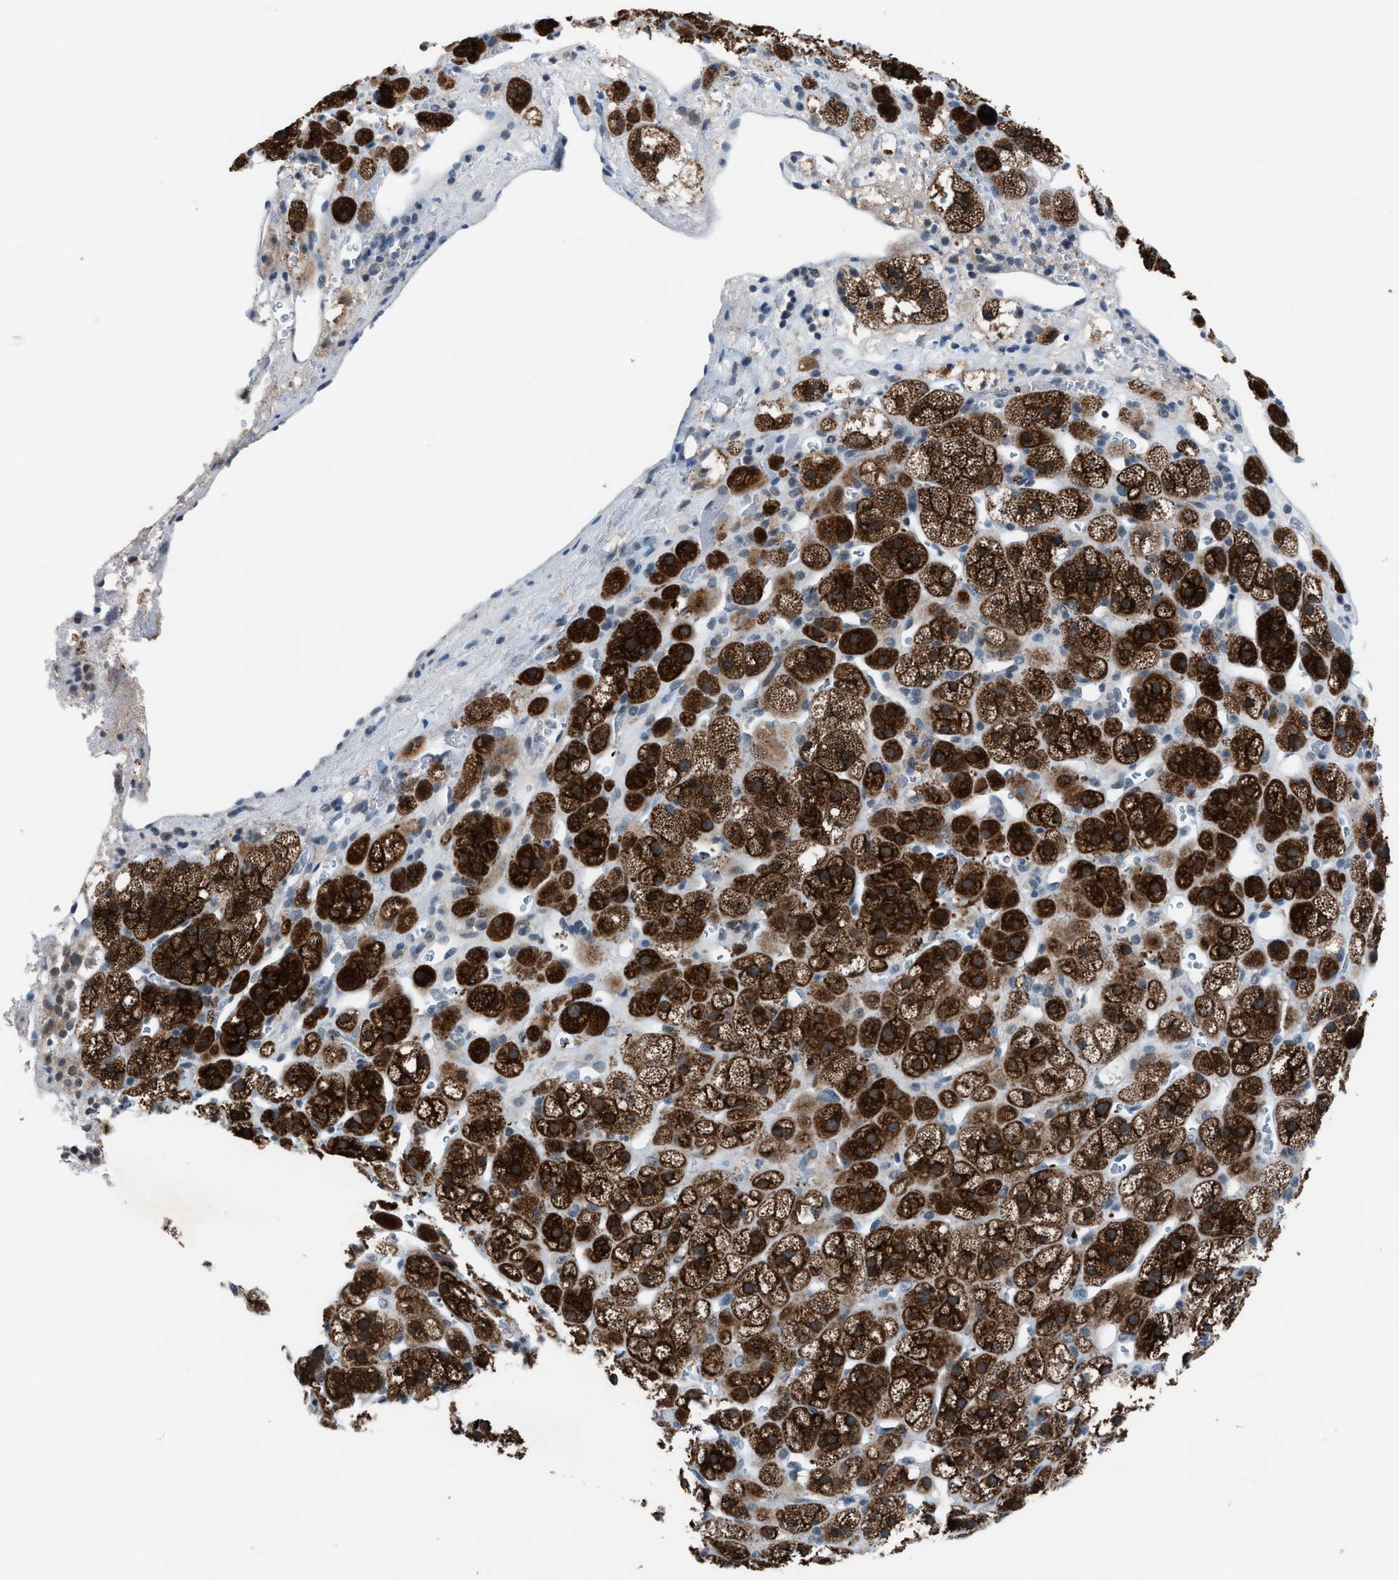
{"staining": {"intensity": "strong", "quantity": ">75%", "location": "cytoplasmic/membranous"}, "tissue": "adrenal gland", "cell_type": "Glandular cells", "image_type": "normal", "snomed": [{"axis": "morphology", "description": "Normal tissue, NOS"}, {"axis": "topography", "description": "Adrenal gland"}], "caption": "Glandular cells exhibit high levels of strong cytoplasmic/membranous positivity in about >75% of cells in unremarkable human adrenal gland.", "gene": "ANAPC11", "patient": {"sex": "male", "age": 56}}